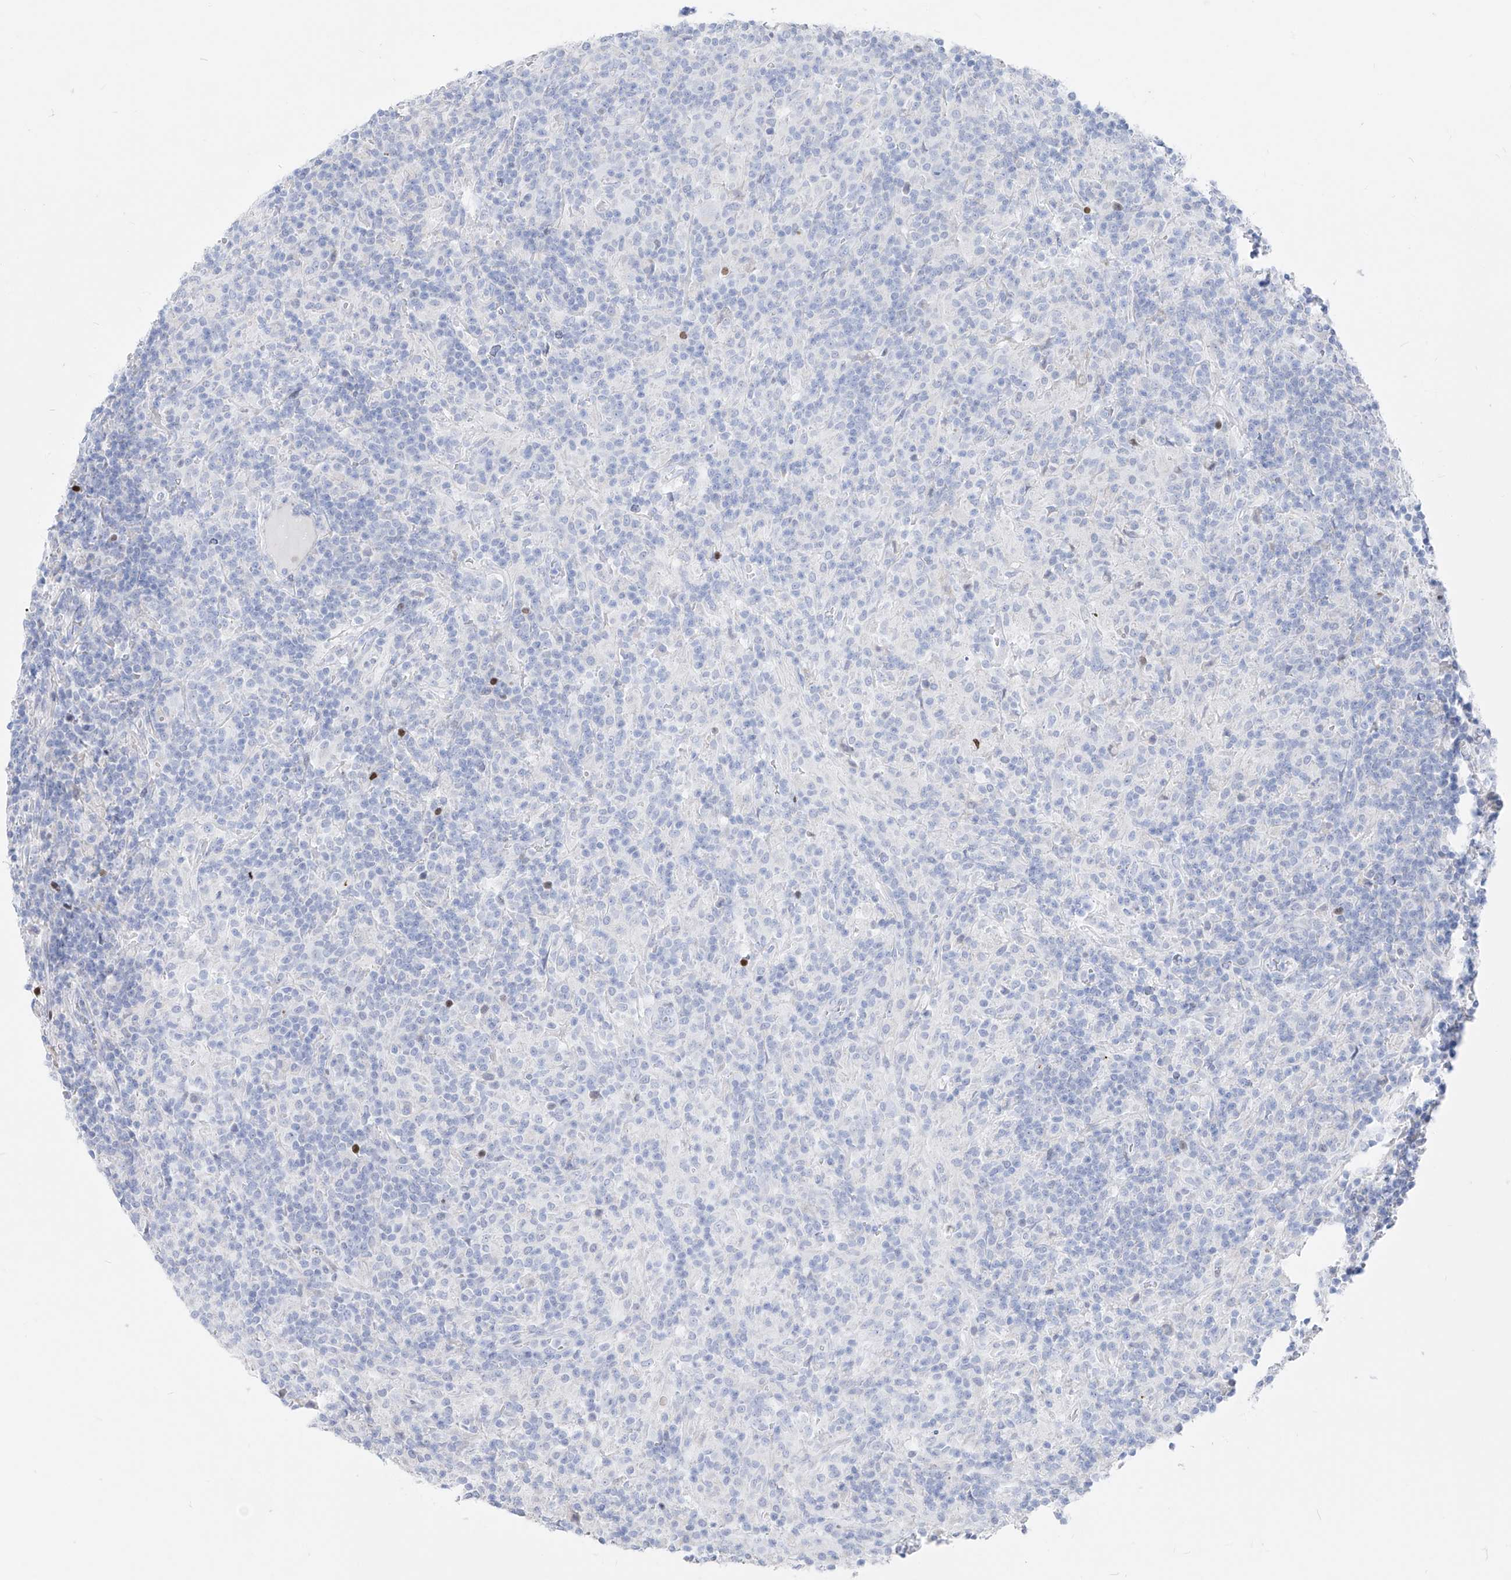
{"staining": {"intensity": "negative", "quantity": "none", "location": "none"}, "tissue": "lymphoma", "cell_type": "Tumor cells", "image_type": "cancer", "snomed": [{"axis": "morphology", "description": "Hodgkin's disease, NOS"}, {"axis": "topography", "description": "Lymph node"}], "caption": "Immunohistochemistry image of lymphoma stained for a protein (brown), which shows no expression in tumor cells. (DAB immunohistochemistry, high magnification).", "gene": "FRS3", "patient": {"sex": "male", "age": 70}}